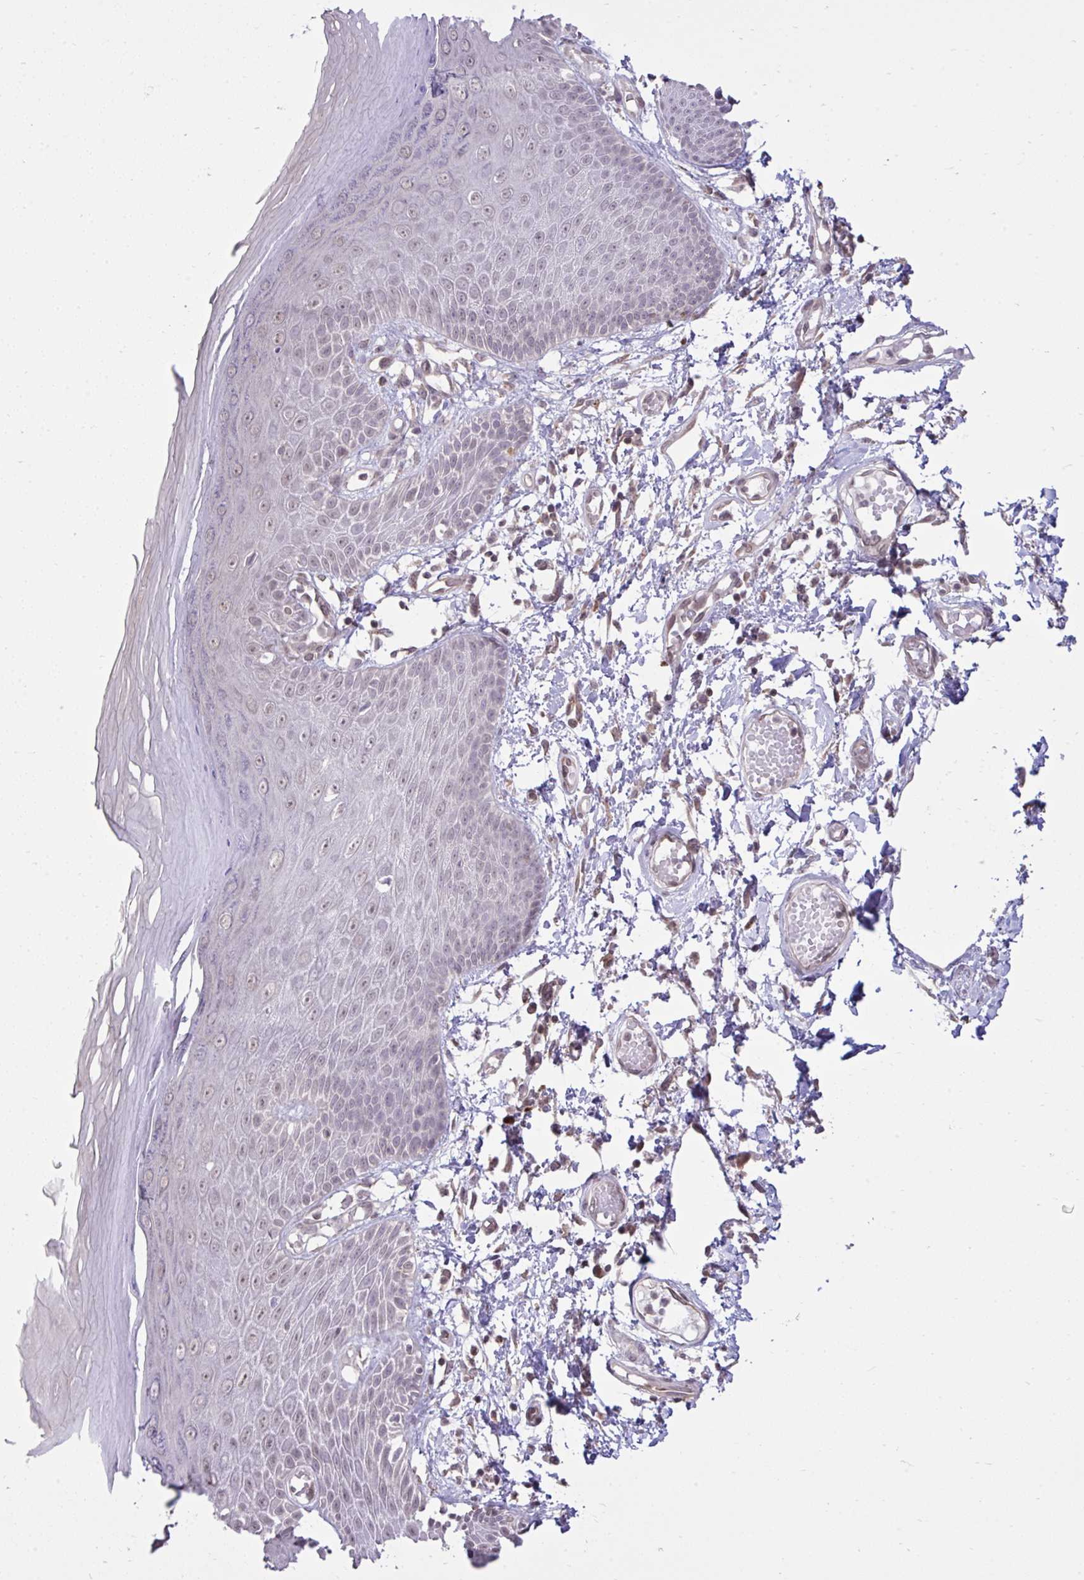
{"staining": {"intensity": "moderate", "quantity": "<25%", "location": "cytoplasmic/membranous"}, "tissue": "skin", "cell_type": "Epidermal cells", "image_type": "normal", "snomed": [{"axis": "morphology", "description": "Normal tissue, NOS"}, {"axis": "topography", "description": "Anal"}, {"axis": "topography", "description": "Peripheral nerve tissue"}], "caption": "A low amount of moderate cytoplasmic/membranous positivity is identified in approximately <25% of epidermal cells in normal skin.", "gene": "CYP20A1", "patient": {"sex": "male", "age": 78}}